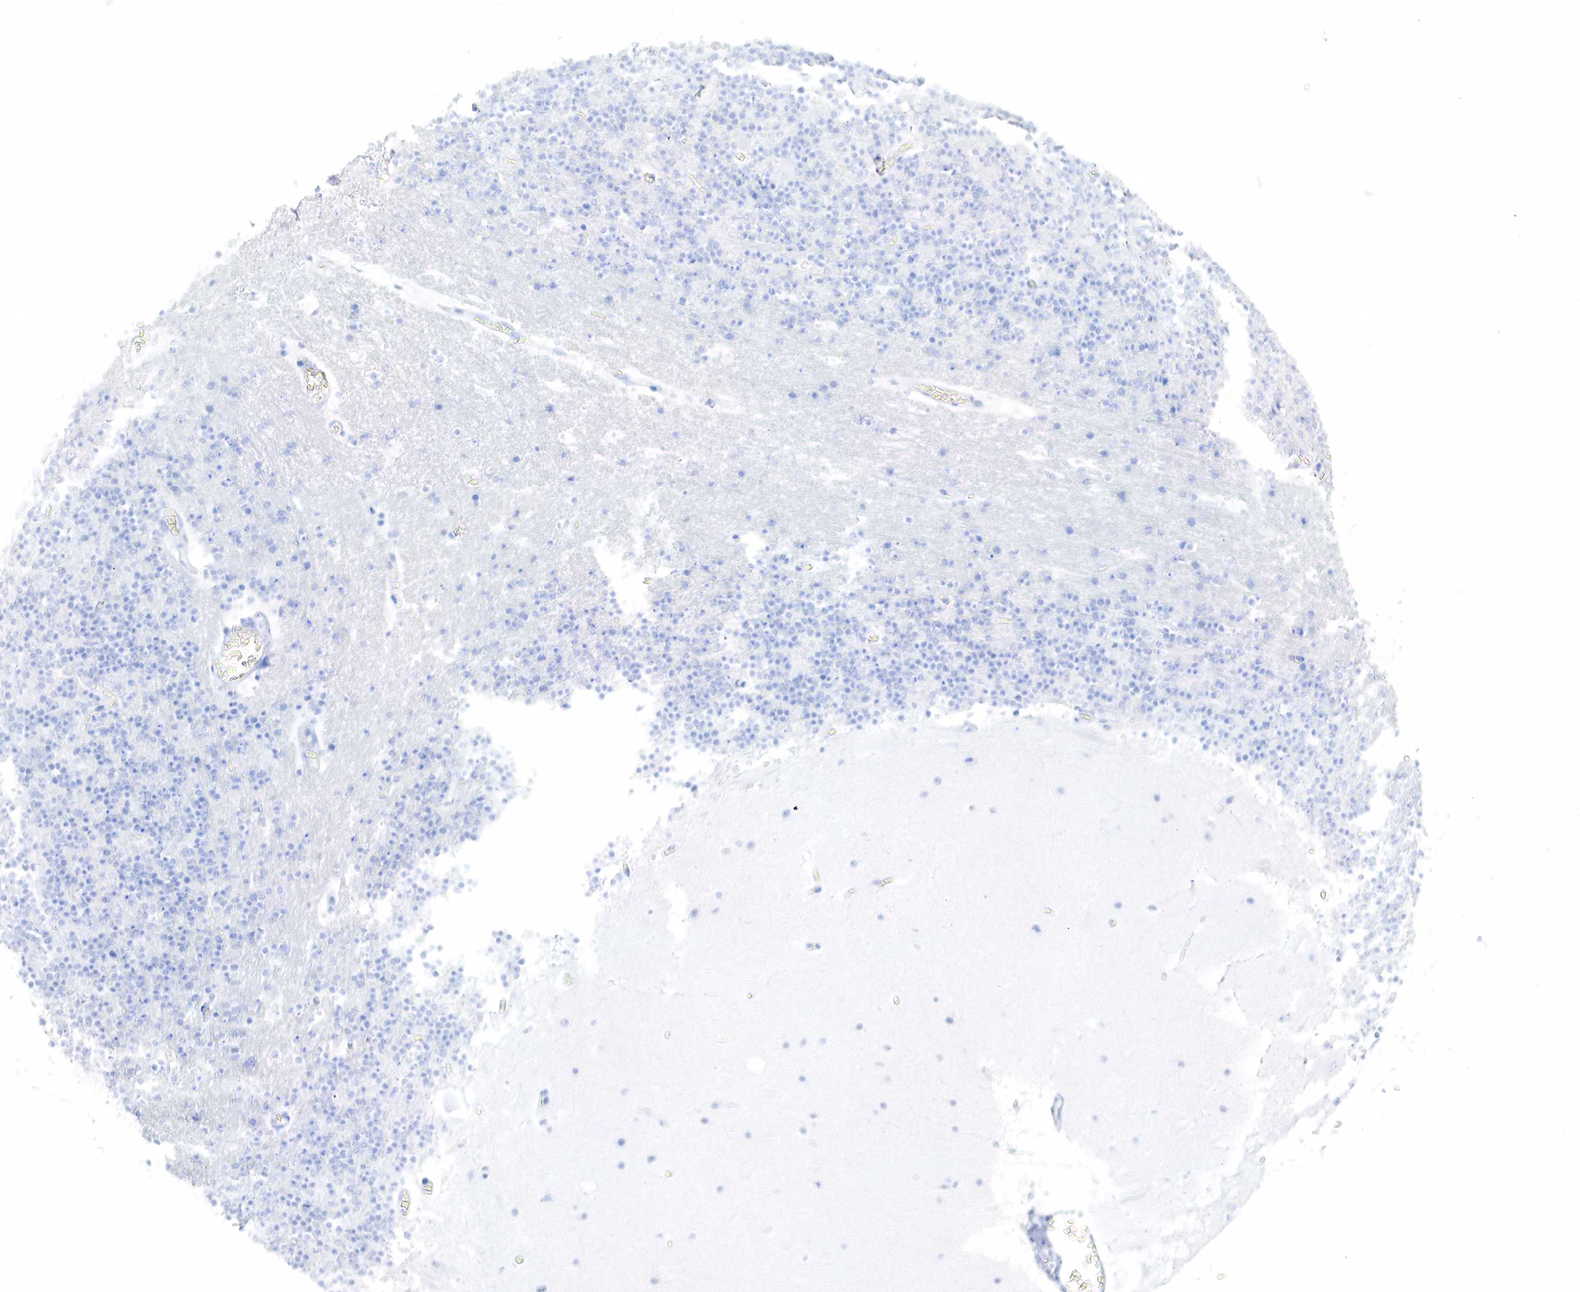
{"staining": {"intensity": "negative", "quantity": "none", "location": "none"}, "tissue": "cerebellum", "cell_type": "Cells in granular layer", "image_type": "normal", "snomed": [{"axis": "morphology", "description": "Normal tissue, NOS"}, {"axis": "topography", "description": "Cerebellum"}], "caption": "Cells in granular layer are negative for brown protein staining in unremarkable cerebellum. (DAB immunohistochemistry, high magnification).", "gene": "KRT7", "patient": {"sex": "male", "age": 45}}